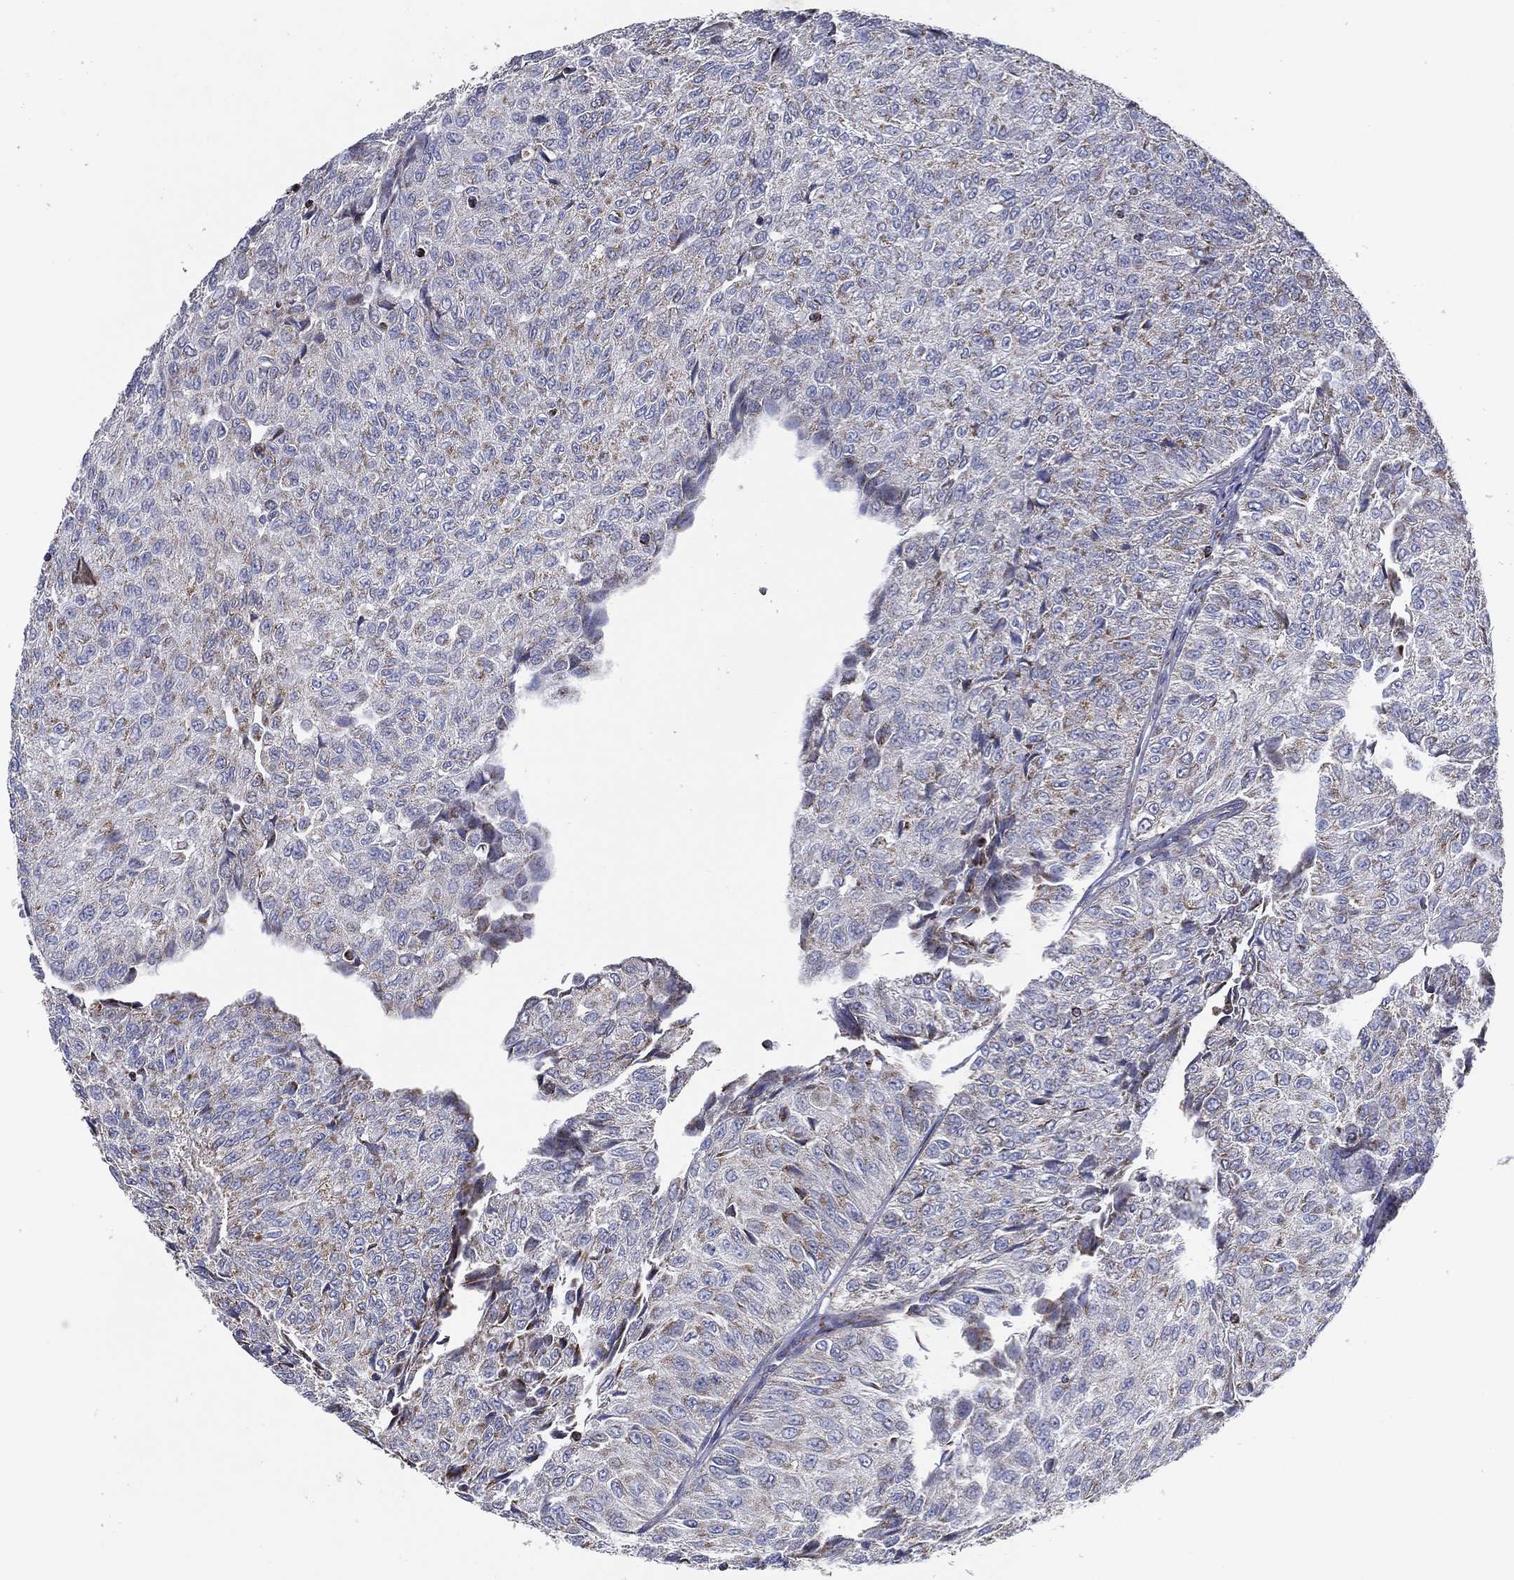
{"staining": {"intensity": "weak", "quantity": "<25%", "location": "cytoplasmic/membranous"}, "tissue": "urothelial cancer", "cell_type": "Tumor cells", "image_type": "cancer", "snomed": [{"axis": "morphology", "description": "Urothelial carcinoma, Low grade"}, {"axis": "topography", "description": "Urinary bladder"}], "caption": "Urothelial cancer was stained to show a protein in brown. There is no significant expression in tumor cells.", "gene": "SFXN1", "patient": {"sex": "male", "age": 78}}